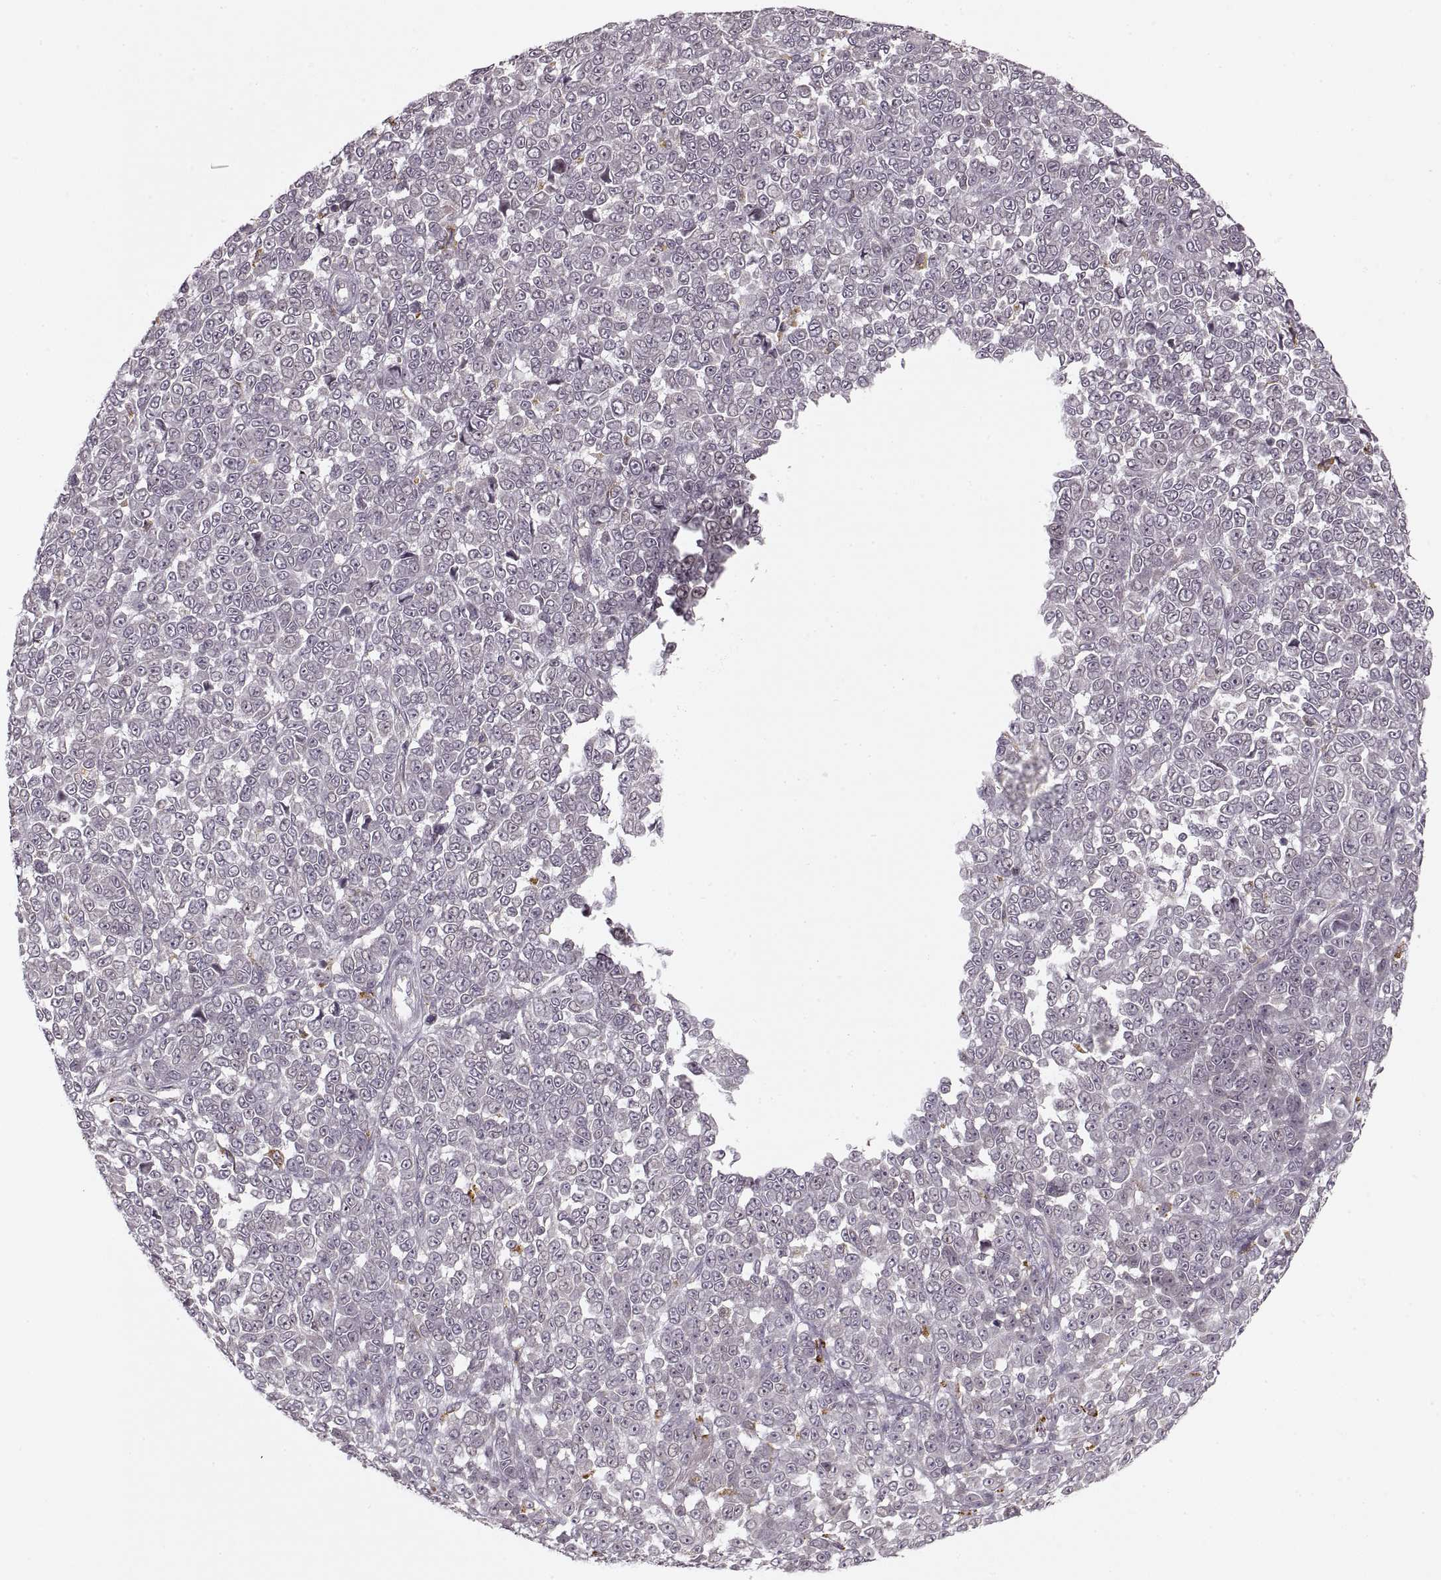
{"staining": {"intensity": "negative", "quantity": "none", "location": "none"}, "tissue": "melanoma", "cell_type": "Tumor cells", "image_type": "cancer", "snomed": [{"axis": "morphology", "description": "Malignant melanoma, NOS"}, {"axis": "topography", "description": "Skin"}], "caption": "Micrograph shows no protein positivity in tumor cells of malignant melanoma tissue. (DAB (3,3'-diaminobenzidine) immunohistochemistry (IHC) visualized using brightfield microscopy, high magnification).", "gene": "ASIC3", "patient": {"sex": "female", "age": 95}}